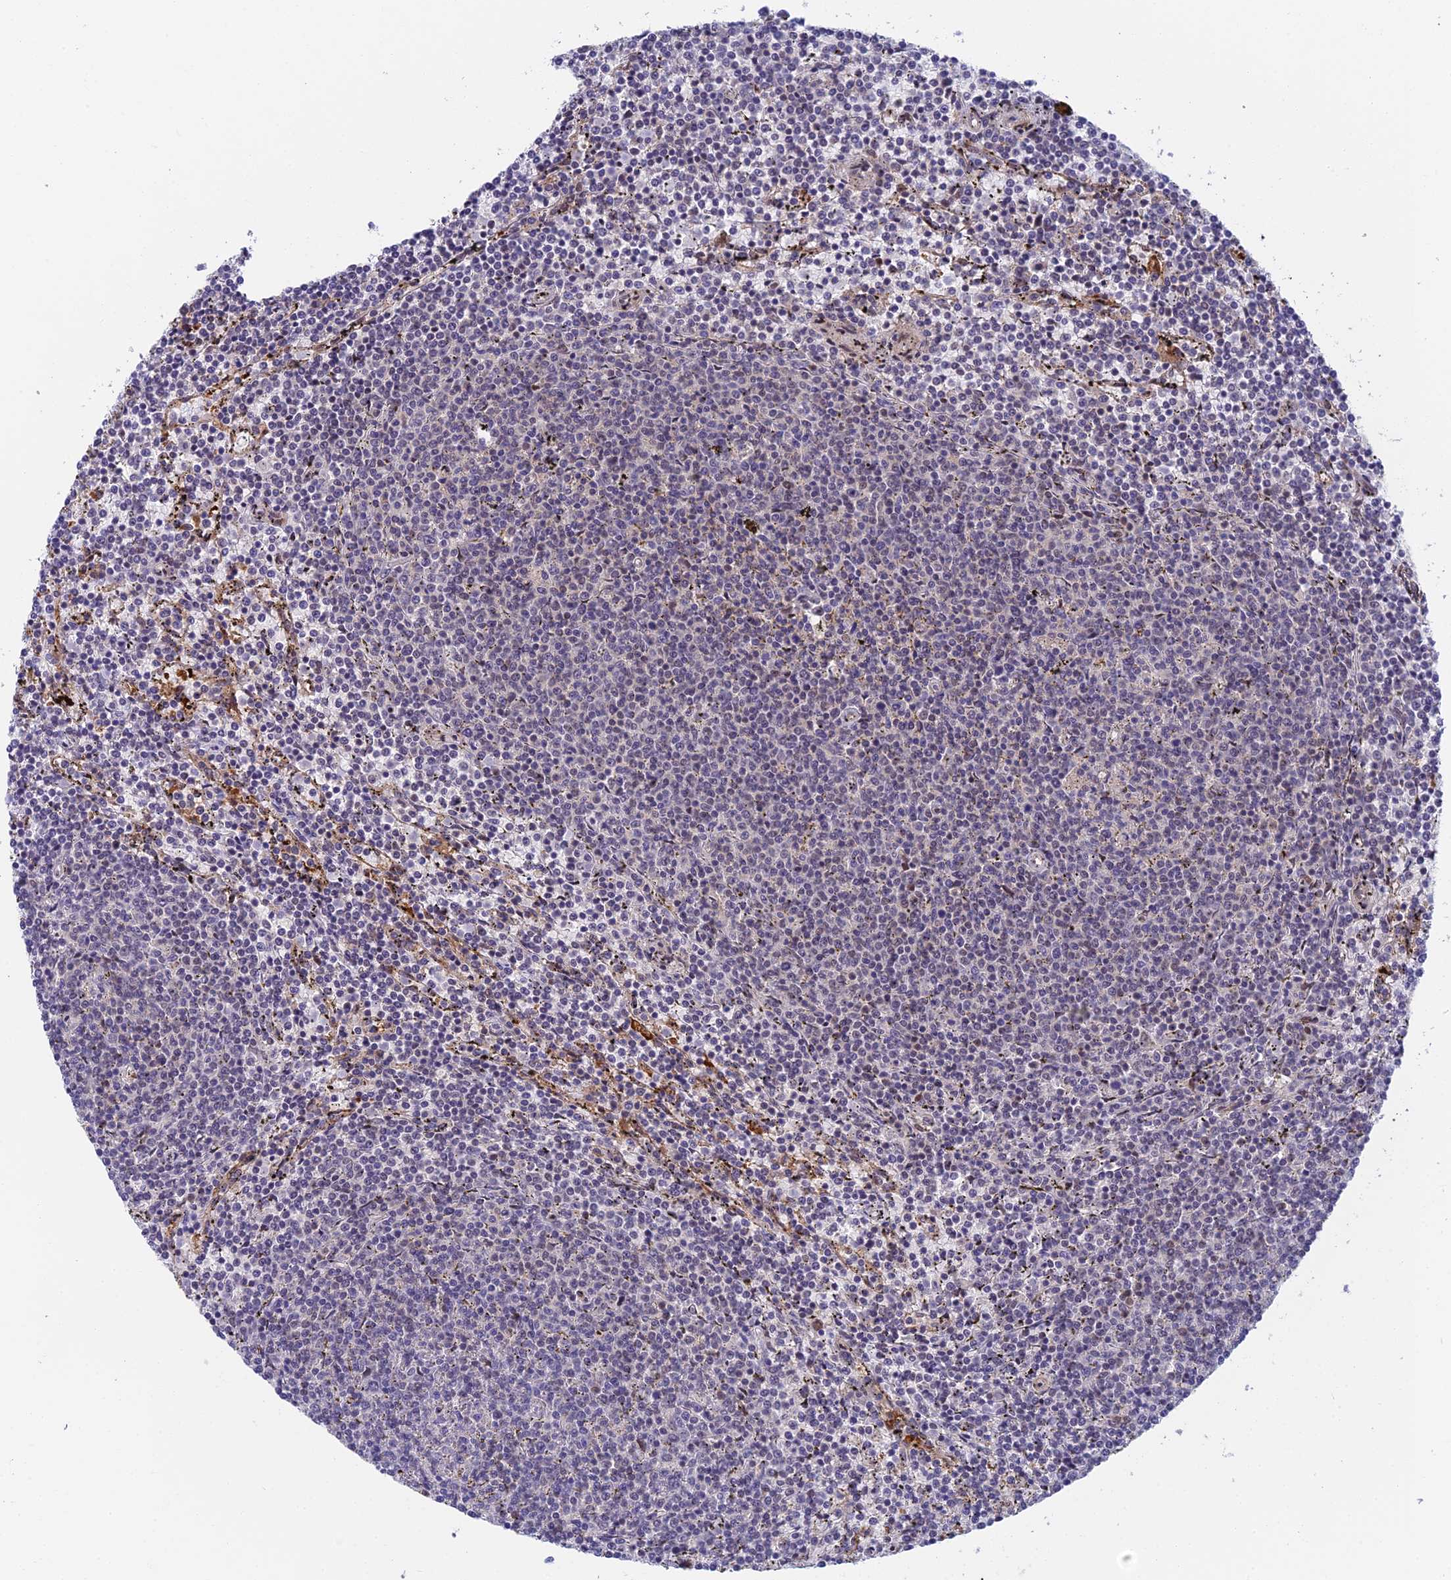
{"staining": {"intensity": "negative", "quantity": "none", "location": "none"}, "tissue": "lymphoma", "cell_type": "Tumor cells", "image_type": "cancer", "snomed": [{"axis": "morphology", "description": "Malignant lymphoma, non-Hodgkin's type, Low grade"}, {"axis": "topography", "description": "Spleen"}], "caption": "This is a photomicrograph of IHC staining of lymphoma, which shows no expression in tumor cells.", "gene": "NSMCE1", "patient": {"sex": "female", "age": 50}}